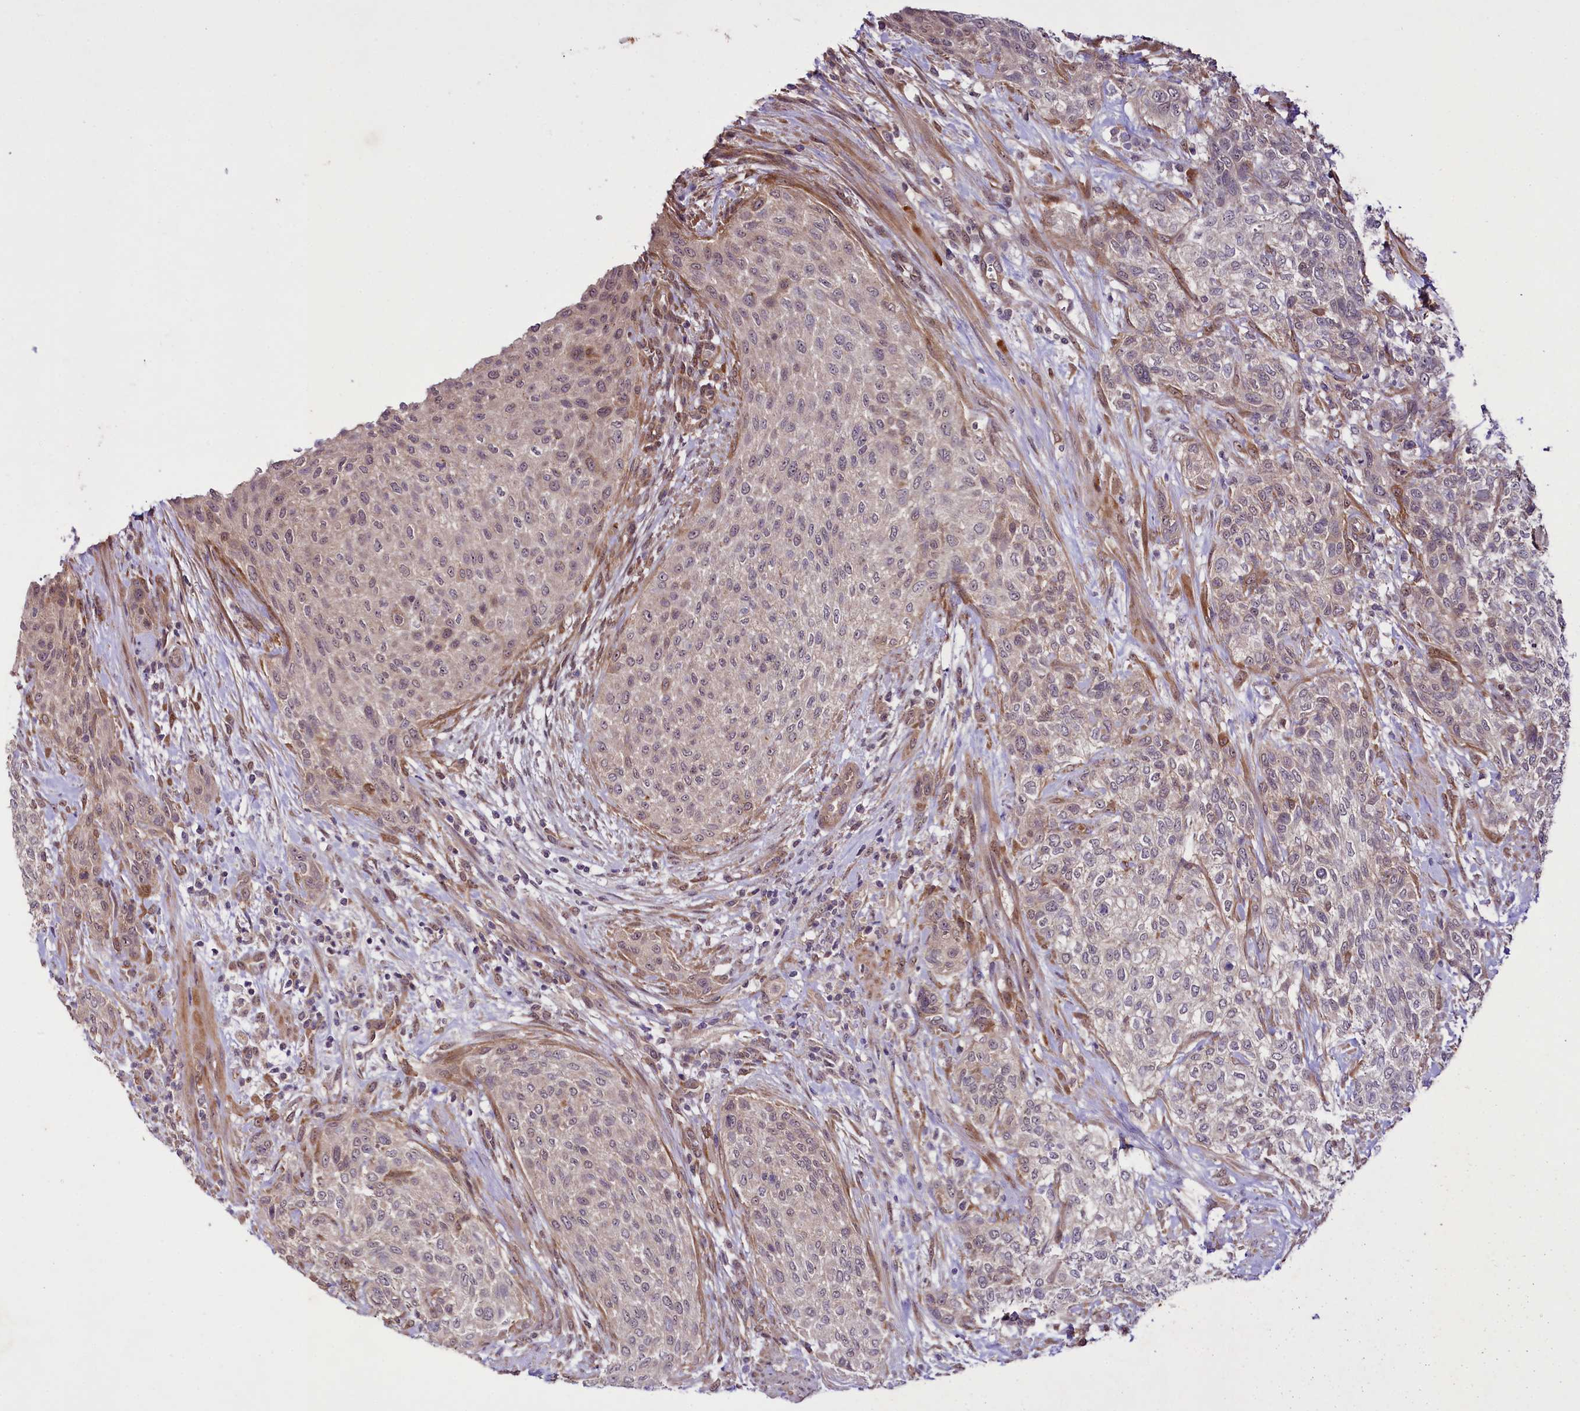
{"staining": {"intensity": "weak", "quantity": "<25%", "location": "cytoplasmic/membranous"}, "tissue": "urothelial cancer", "cell_type": "Tumor cells", "image_type": "cancer", "snomed": [{"axis": "morphology", "description": "Normal tissue, NOS"}, {"axis": "morphology", "description": "Urothelial carcinoma, NOS"}, {"axis": "topography", "description": "Urinary bladder"}, {"axis": "topography", "description": "Peripheral nerve tissue"}], "caption": "DAB immunohistochemical staining of transitional cell carcinoma reveals no significant expression in tumor cells.", "gene": "PHLDB1", "patient": {"sex": "male", "age": 35}}